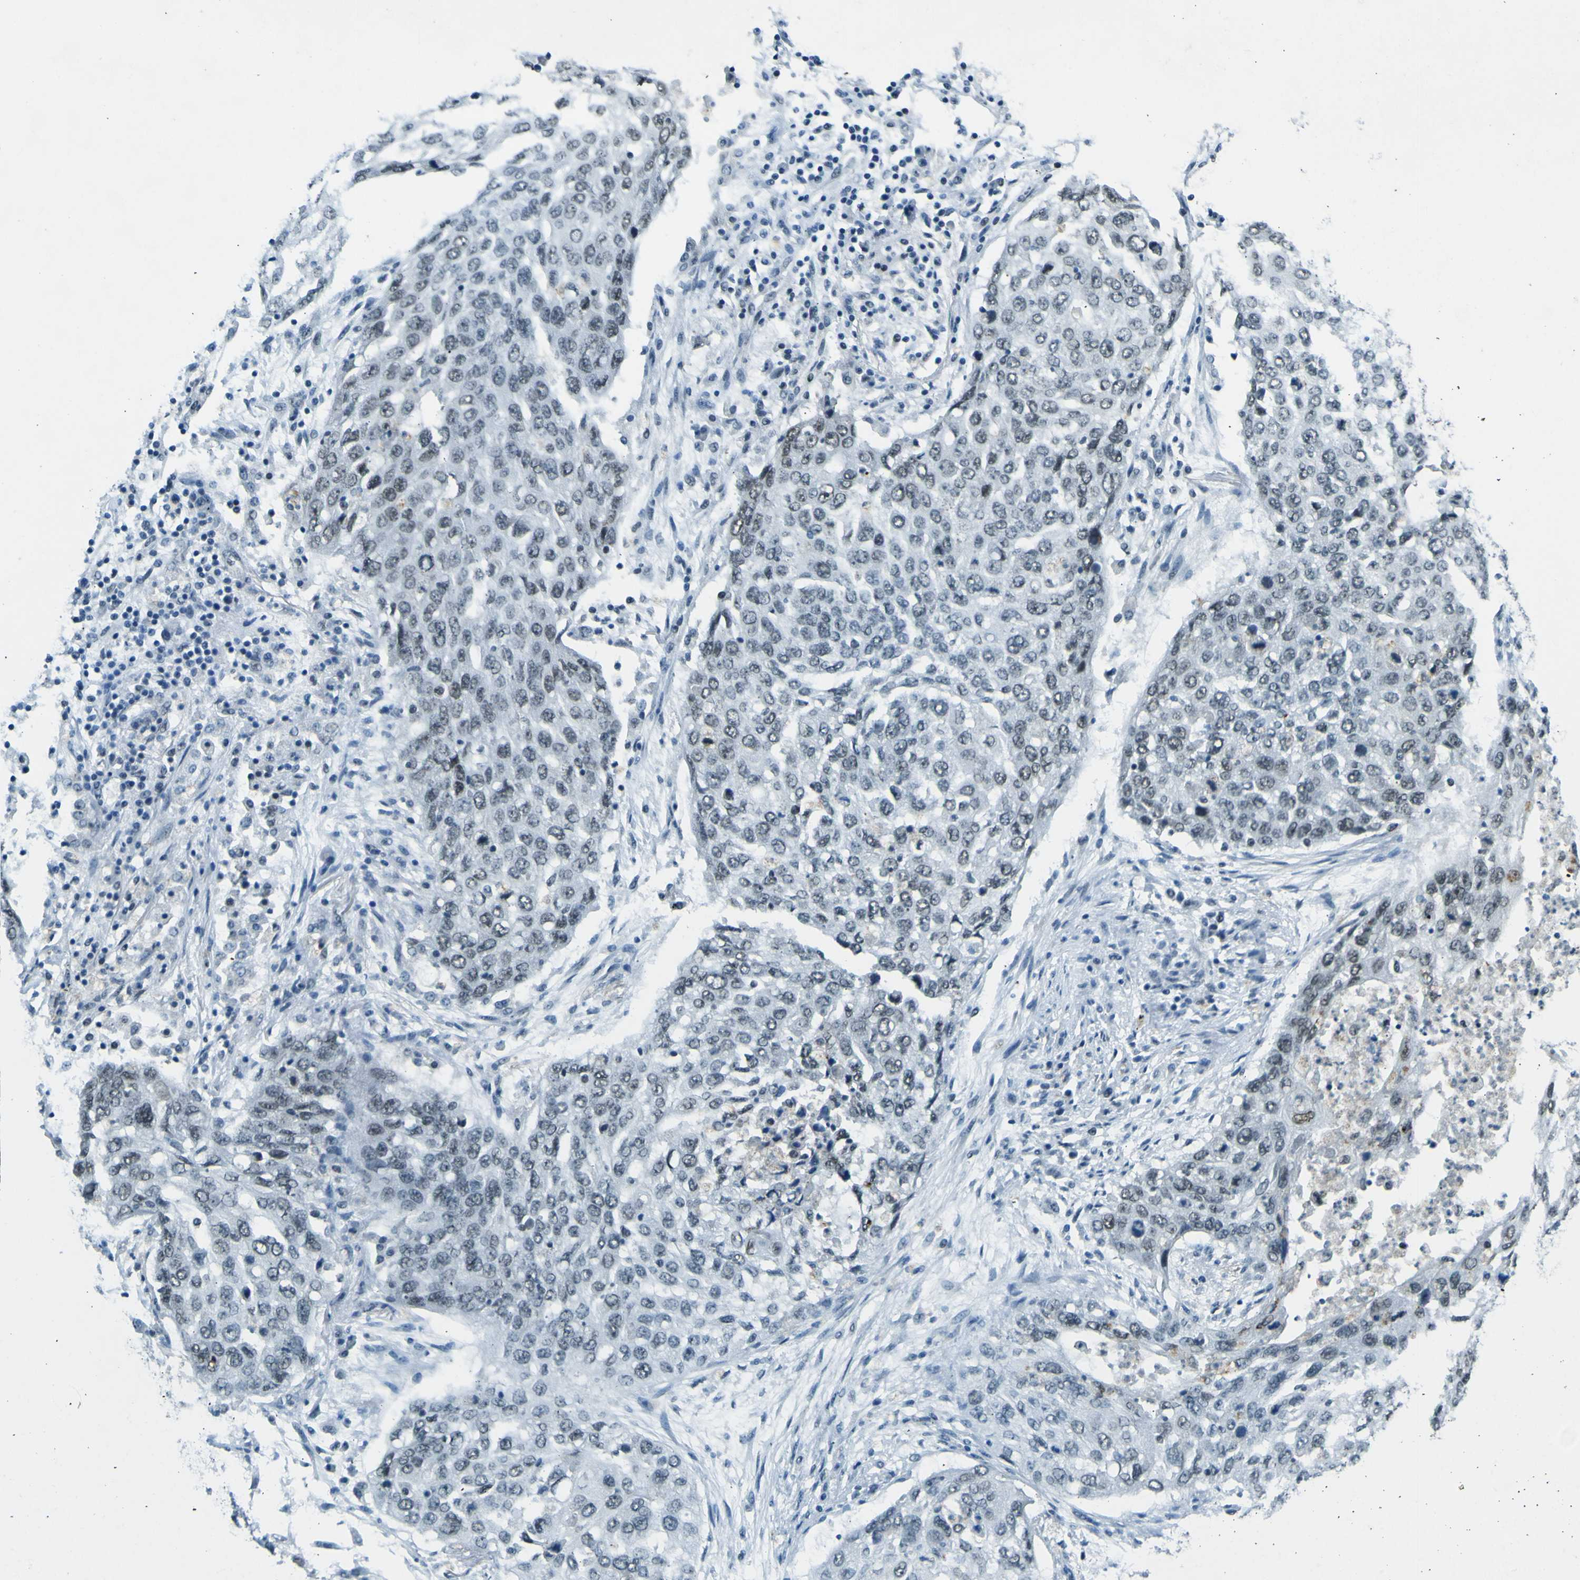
{"staining": {"intensity": "negative", "quantity": "none", "location": "none"}, "tissue": "lung cancer", "cell_type": "Tumor cells", "image_type": "cancer", "snomed": [{"axis": "morphology", "description": "Squamous cell carcinoma, NOS"}, {"axis": "topography", "description": "Lung"}], "caption": "Immunohistochemistry (IHC) micrograph of lung cancer stained for a protein (brown), which displays no positivity in tumor cells.", "gene": "CEBPG", "patient": {"sex": "female", "age": 63}}